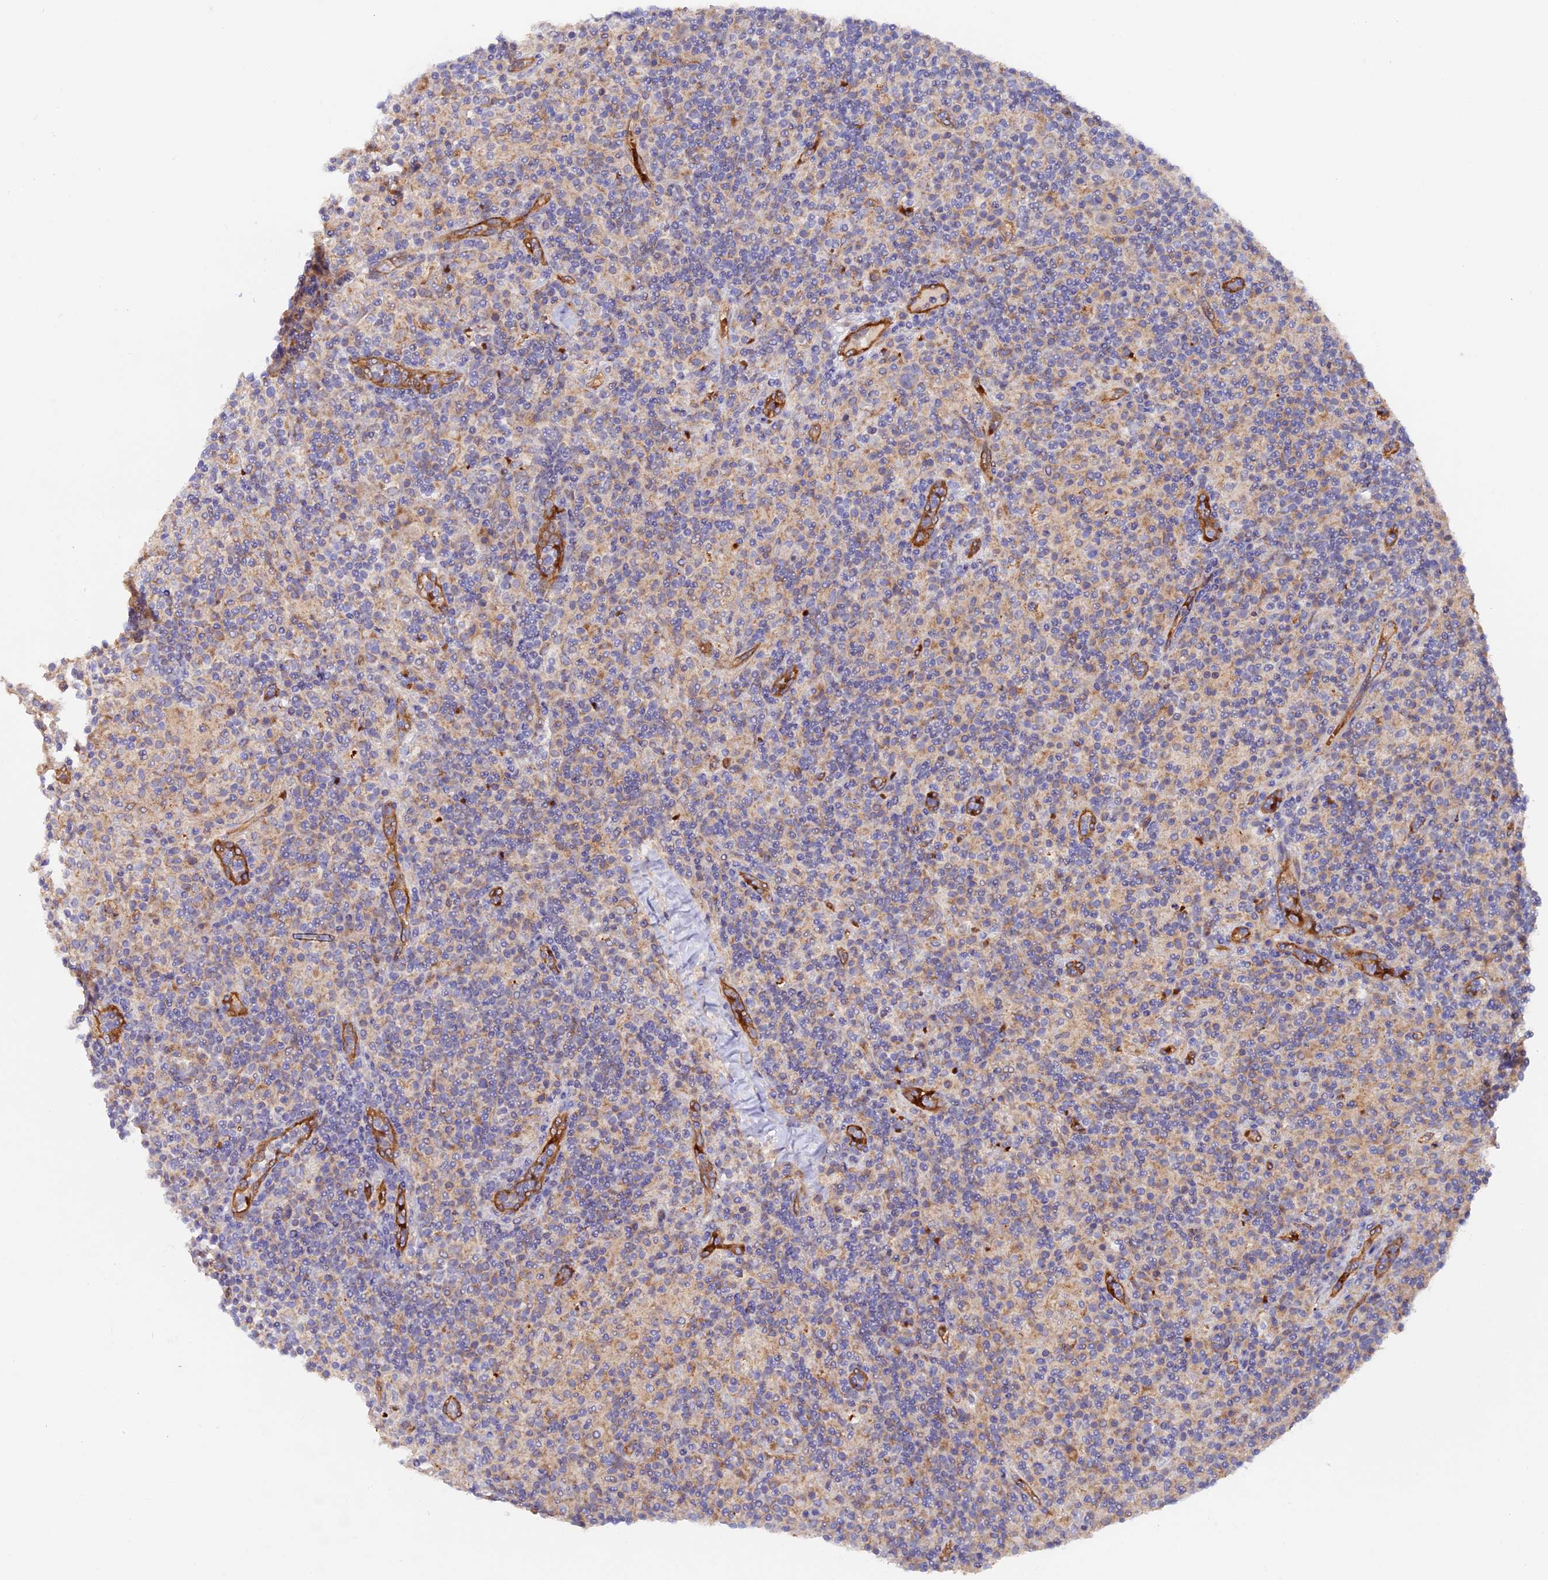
{"staining": {"intensity": "negative", "quantity": "none", "location": "none"}, "tissue": "lymphoma", "cell_type": "Tumor cells", "image_type": "cancer", "snomed": [{"axis": "morphology", "description": "Hodgkin's disease, NOS"}, {"axis": "topography", "description": "Lymph node"}], "caption": "Immunohistochemical staining of human Hodgkin's disease shows no significant expression in tumor cells.", "gene": "DUS3L", "patient": {"sex": "male", "age": 70}}